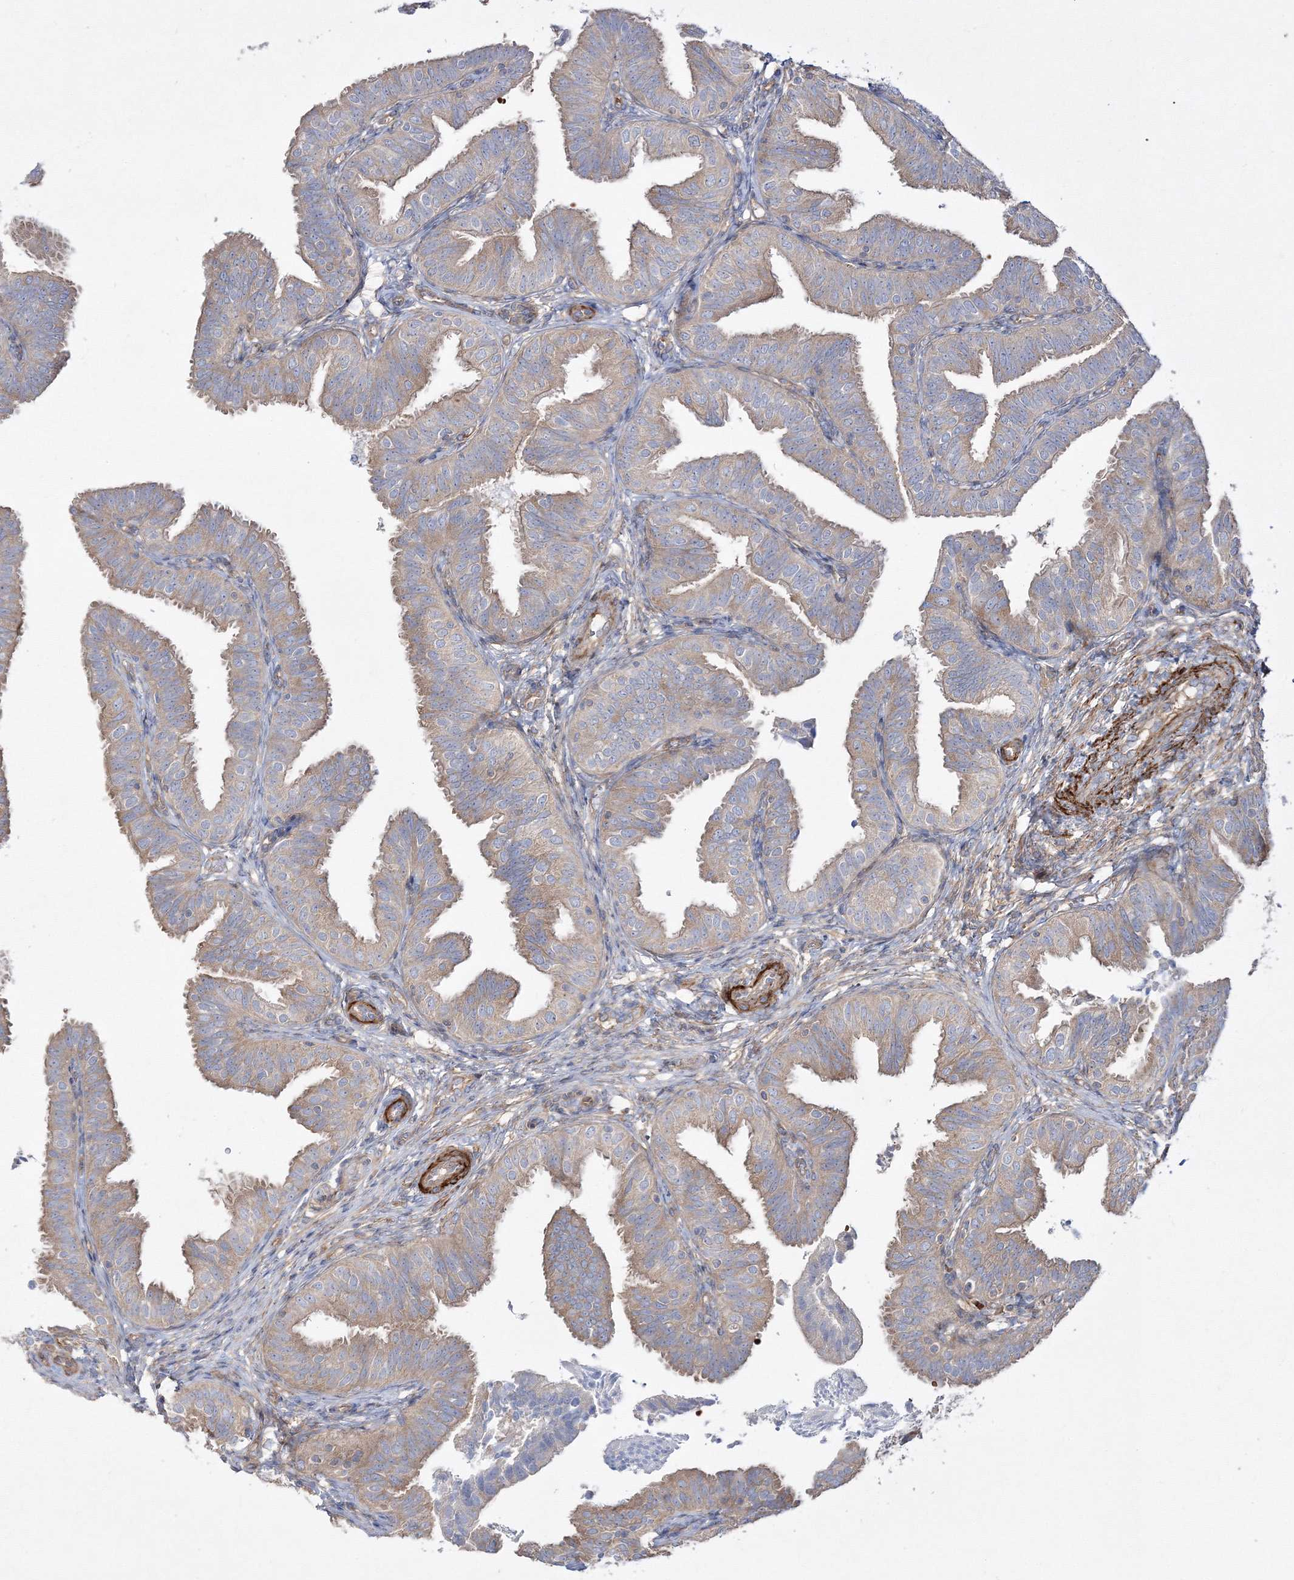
{"staining": {"intensity": "weak", "quantity": "25%-75%", "location": "cytoplasmic/membranous"}, "tissue": "fallopian tube", "cell_type": "Glandular cells", "image_type": "normal", "snomed": [{"axis": "morphology", "description": "Normal tissue, NOS"}, {"axis": "topography", "description": "Fallopian tube"}], "caption": "Protein expression analysis of unremarkable fallopian tube demonstrates weak cytoplasmic/membranous staining in approximately 25%-75% of glandular cells. The protein is stained brown, and the nuclei are stained in blue (DAB (3,3'-diaminobenzidine) IHC with brightfield microscopy, high magnification).", "gene": "ZSWIM6", "patient": {"sex": "female", "age": 35}}